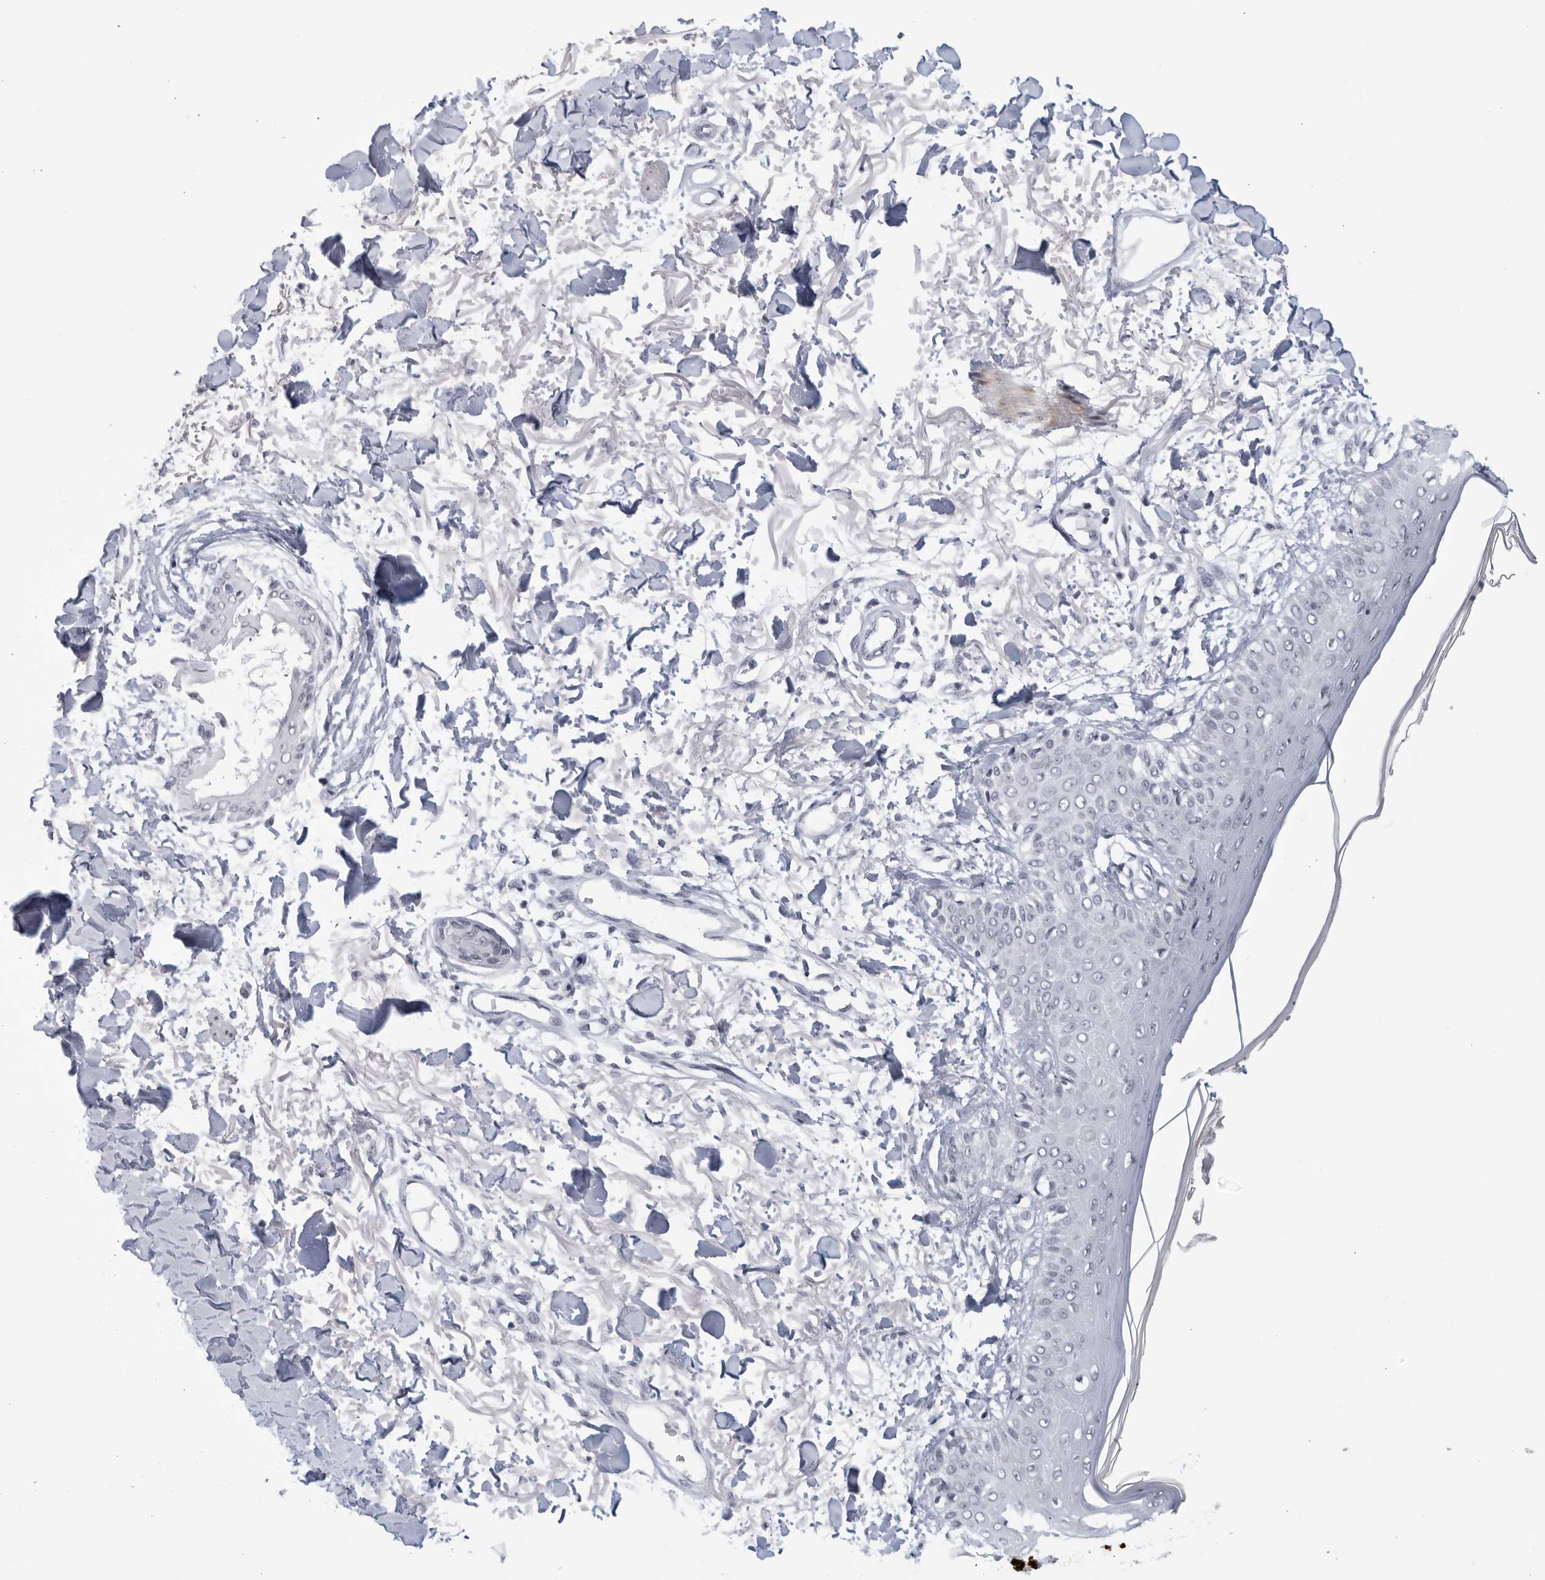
{"staining": {"intensity": "negative", "quantity": "none", "location": "none"}, "tissue": "skin", "cell_type": "Fibroblasts", "image_type": "normal", "snomed": [{"axis": "morphology", "description": "Normal tissue, NOS"}, {"axis": "morphology", "description": "Squamous cell carcinoma, NOS"}, {"axis": "topography", "description": "Skin"}, {"axis": "topography", "description": "Peripheral nerve tissue"}], "caption": "Histopathology image shows no significant protein expression in fibroblasts of unremarkable skin. The staining was performed using DAB to visualize the protein expression in brown, while the nuclei were stained in blue with hematoxylin (Magnification: 20x).", "gene": "WDTC1", "patient": {"sex": "male", "age": 83}}